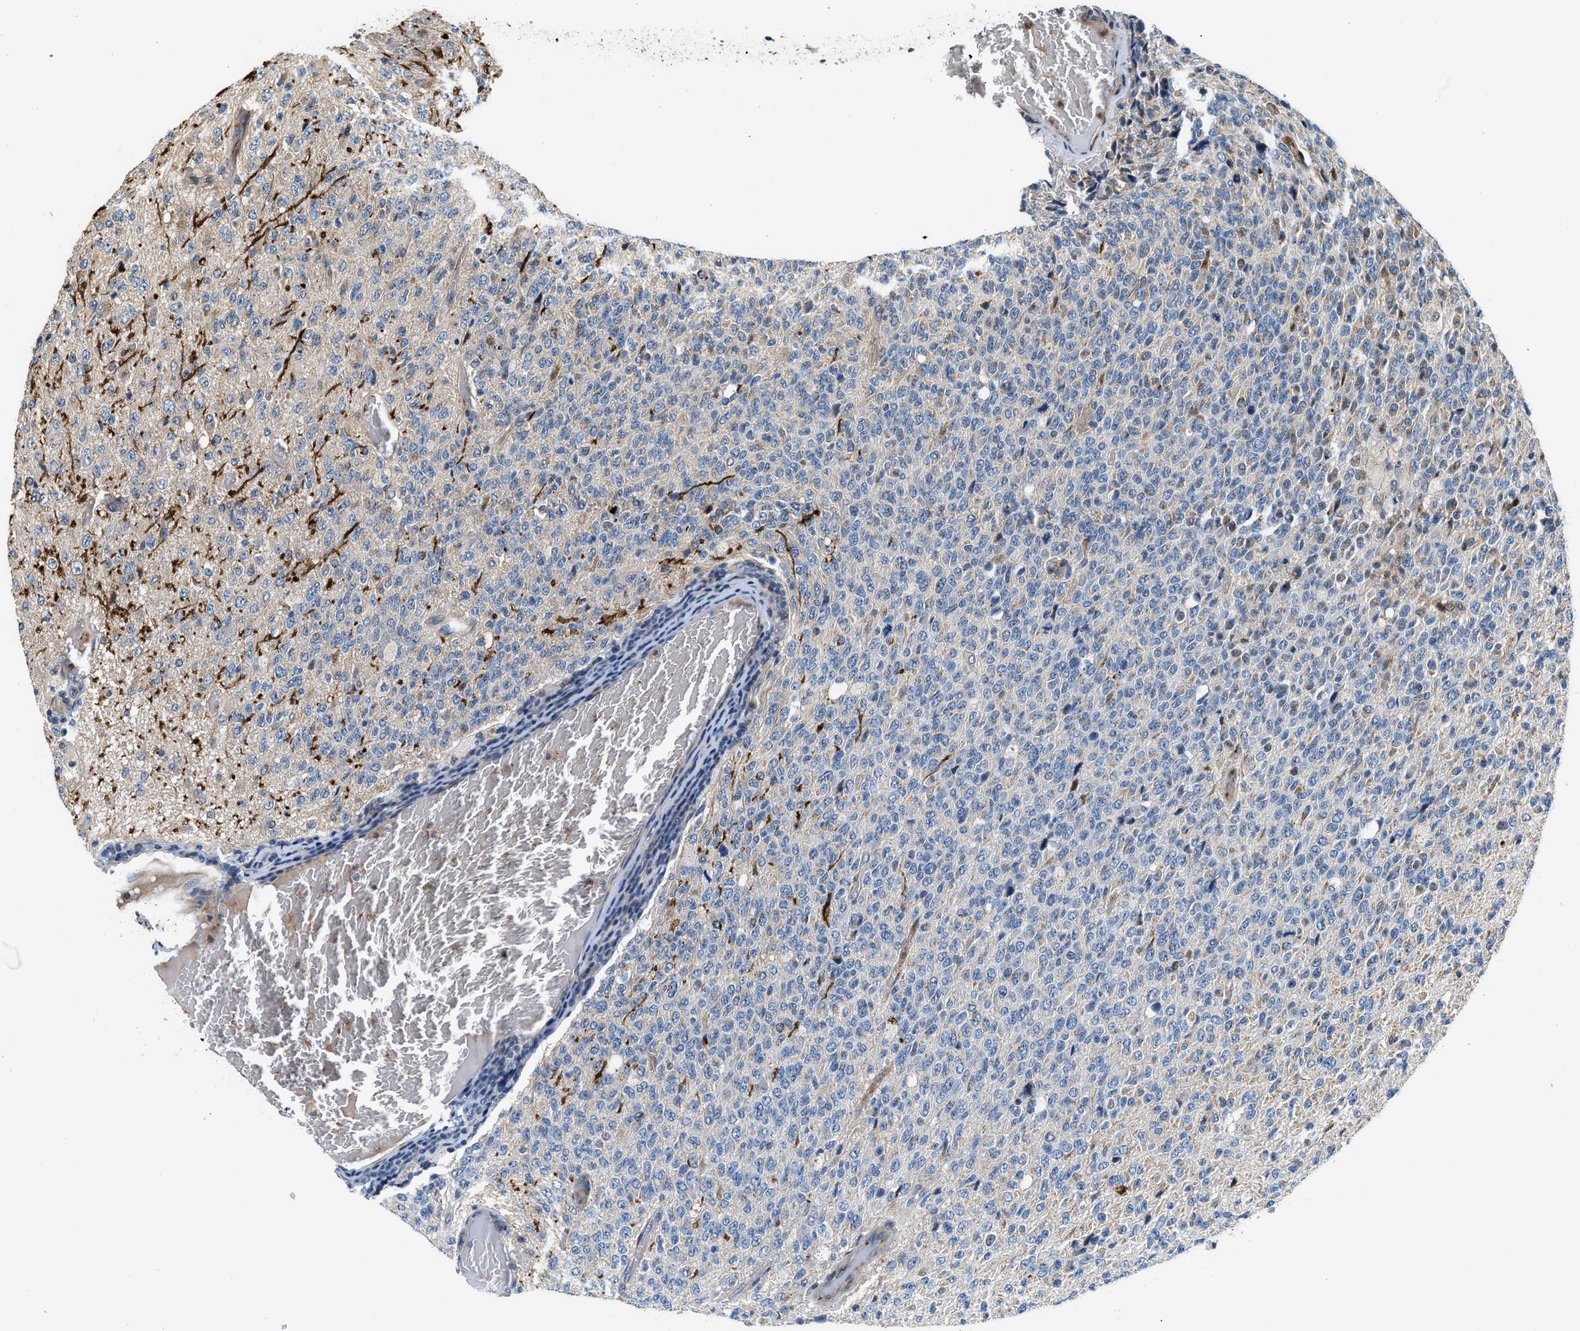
{"staining": {"intensity": "weak", "quantity": "<25%", "location": "cytoplasmic/membranous"}, "tissue": "glioma", "cell_type": "Tumor cells", "image_type": "cancer", "snomed": [{"axis": "morphology", "description": "Glioma, malignant, High grade"}, {"axis": "topography", "description": "pancreas cauda"}], "caption": "Immunohistochemical staining of malignant high-grade glioma demonstrates no significant positivity in tumor cells. (DAB (3,3'-diaminobenzidine) IHC, high magnification).", "gene": "FUT8", "patient": {"sex": "male", "age": 60}}